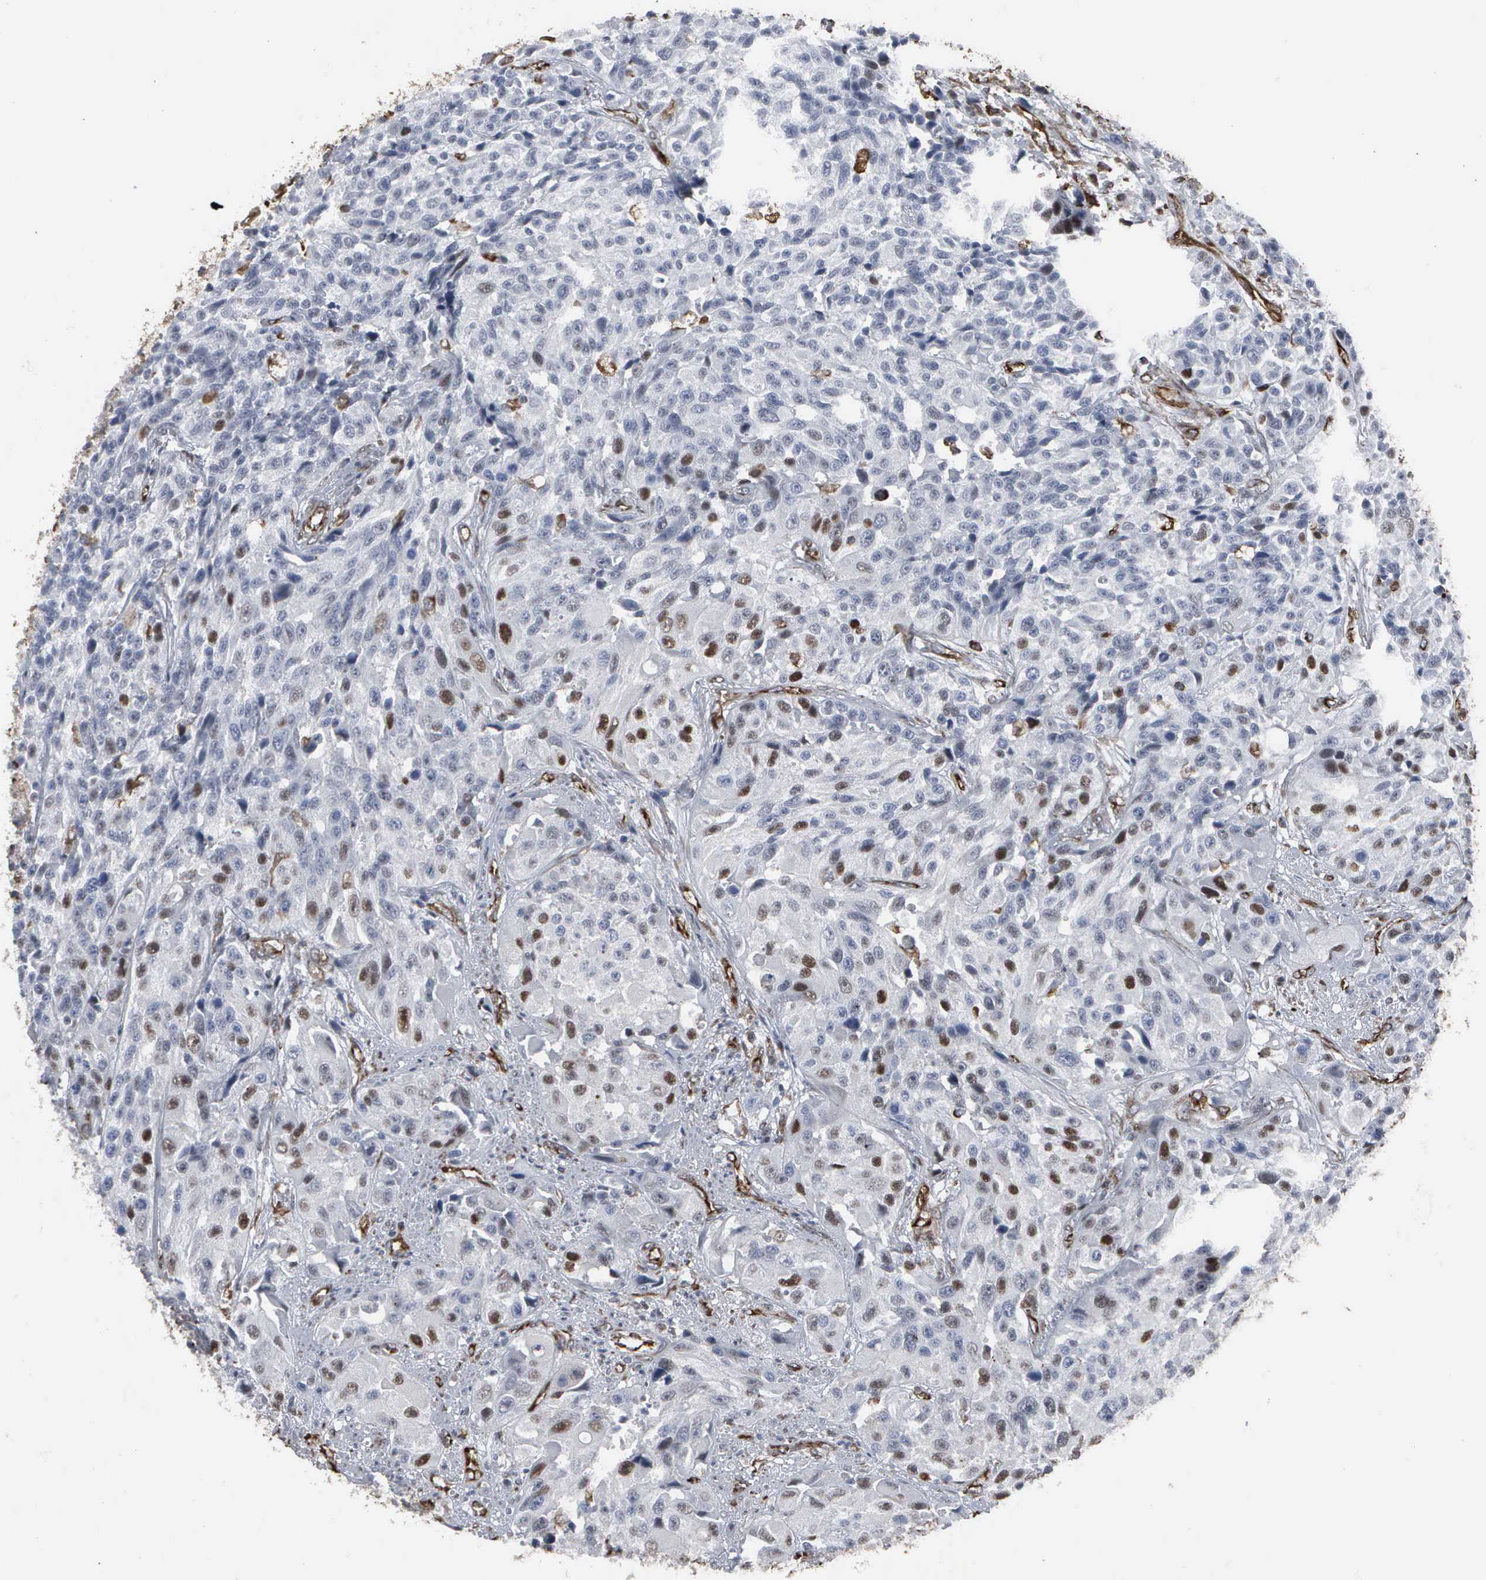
{"staining": {"intensity": "moderate", "quantity": "<25%", "location": "nuclear"}, "tissue": "urothelial cancer", "cell_type": "Tumor cells", "image_type": "cancer", "snomed": [{"axis": "morphology", "description": "Urothelial carcinoma, High grade"}, {"axis": "topography", "description": "Urinary bladder"}], "caption": "Immunohistochemistry photomicrograph of neoplastic tissue: urothelial cancer stained using IHC demonstrates low levels of moderate protein expression localized specifically in the nuclear of tumor cells, appearing as a nuclear brown color.", "gene": "CCNE1", "patient": {"sex": "female", "age": 81}}